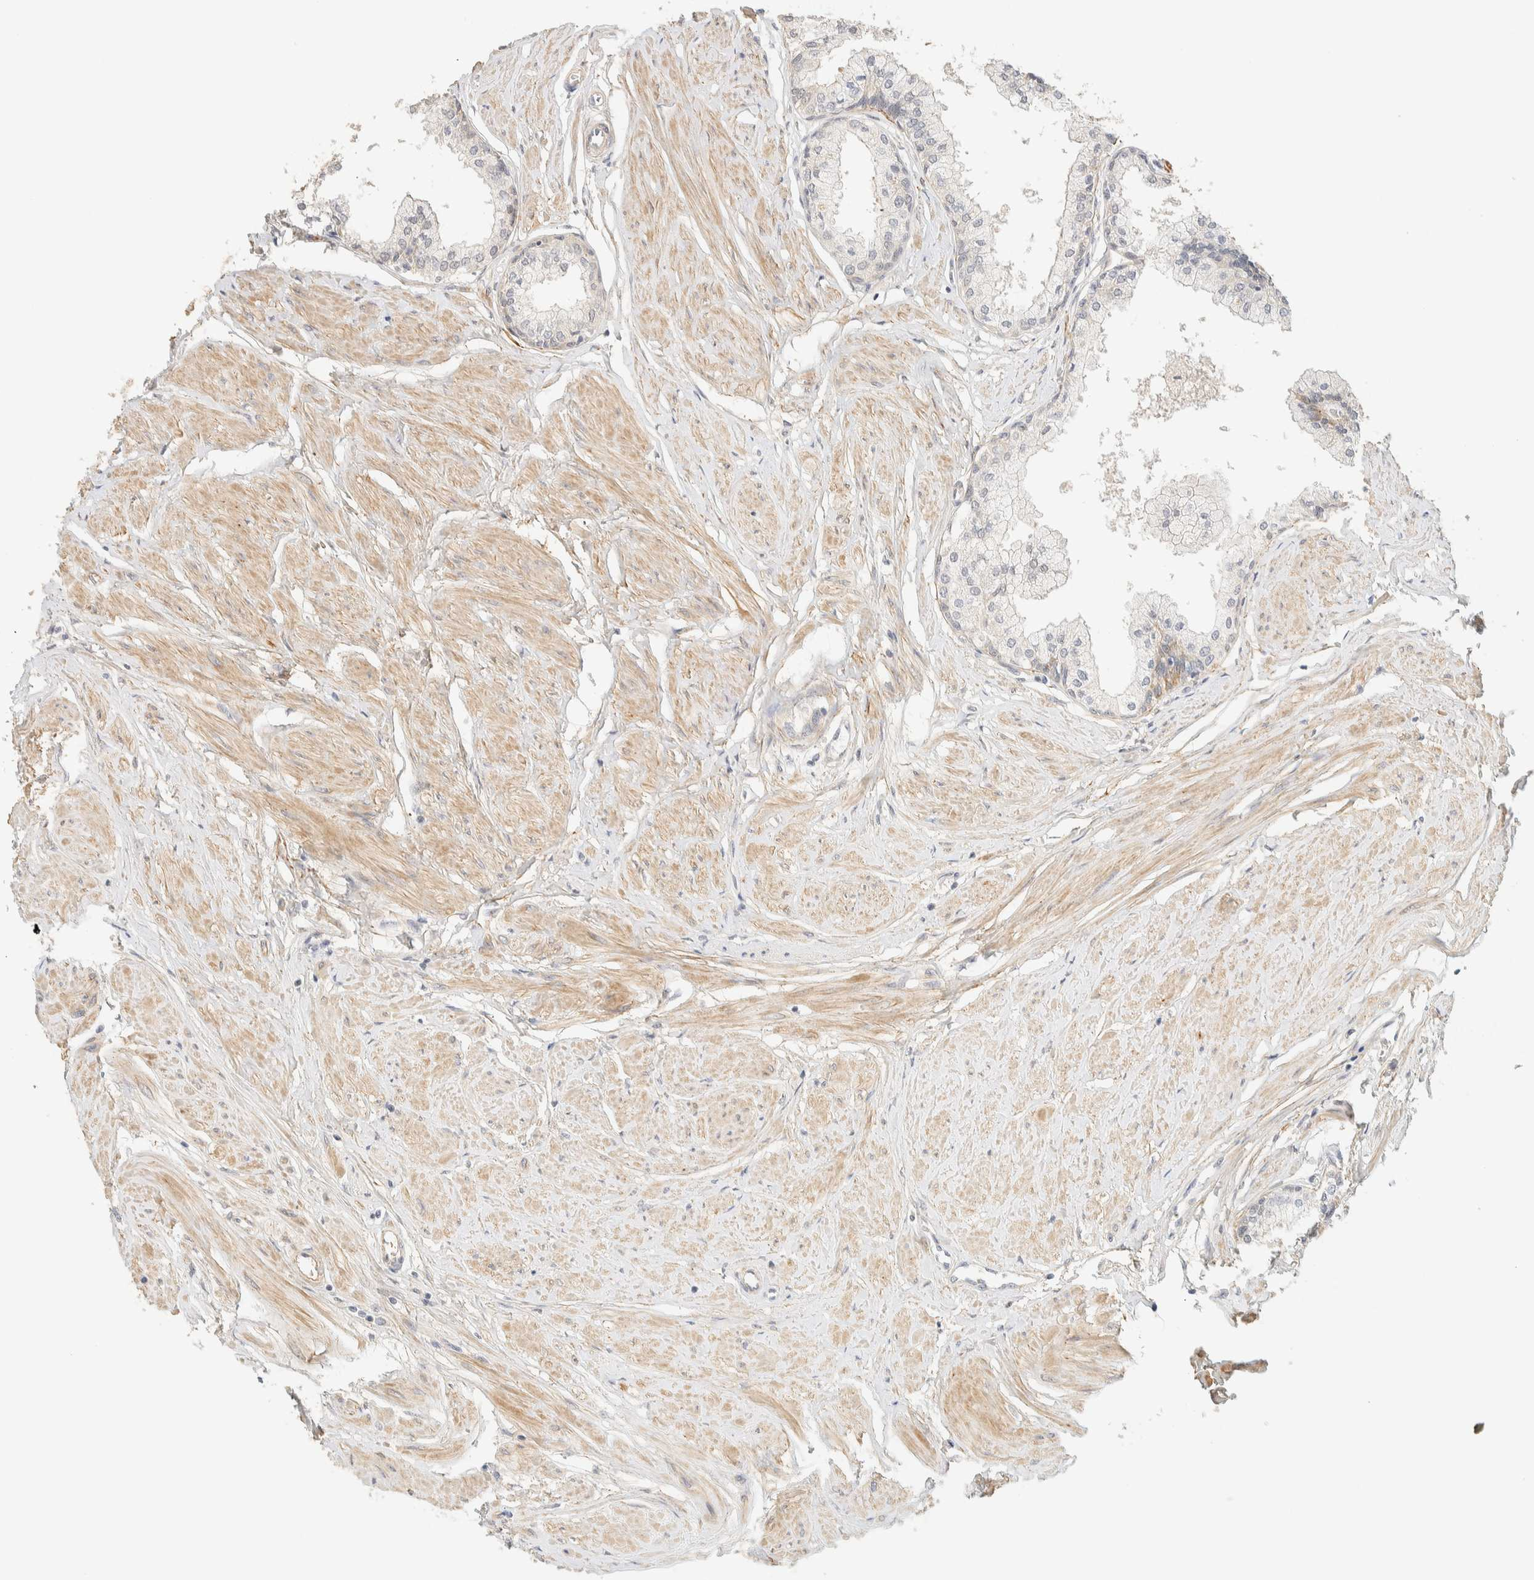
{"staining": {"intensity": "weak", "quantity": "<25%", "location": "cytoplasmic/membranous"}, "tissue": "seminal vesicle", "cell_type": "Glandular cells", "image_type": "normal", "snomed": [{"axis": "morphology", "description": "Normal tissue, NOS"}, {"axis": "topography", "description": "Prostate"}, {"axis": "topography", "description": "Seminal veicle"}], "caption": "Immunohistochemical staining of benign seminal vesicle demonstrates no significant staining in glandular cells.", "gene": "TNK1", "patient": {"sex": "male", "age": 60}}